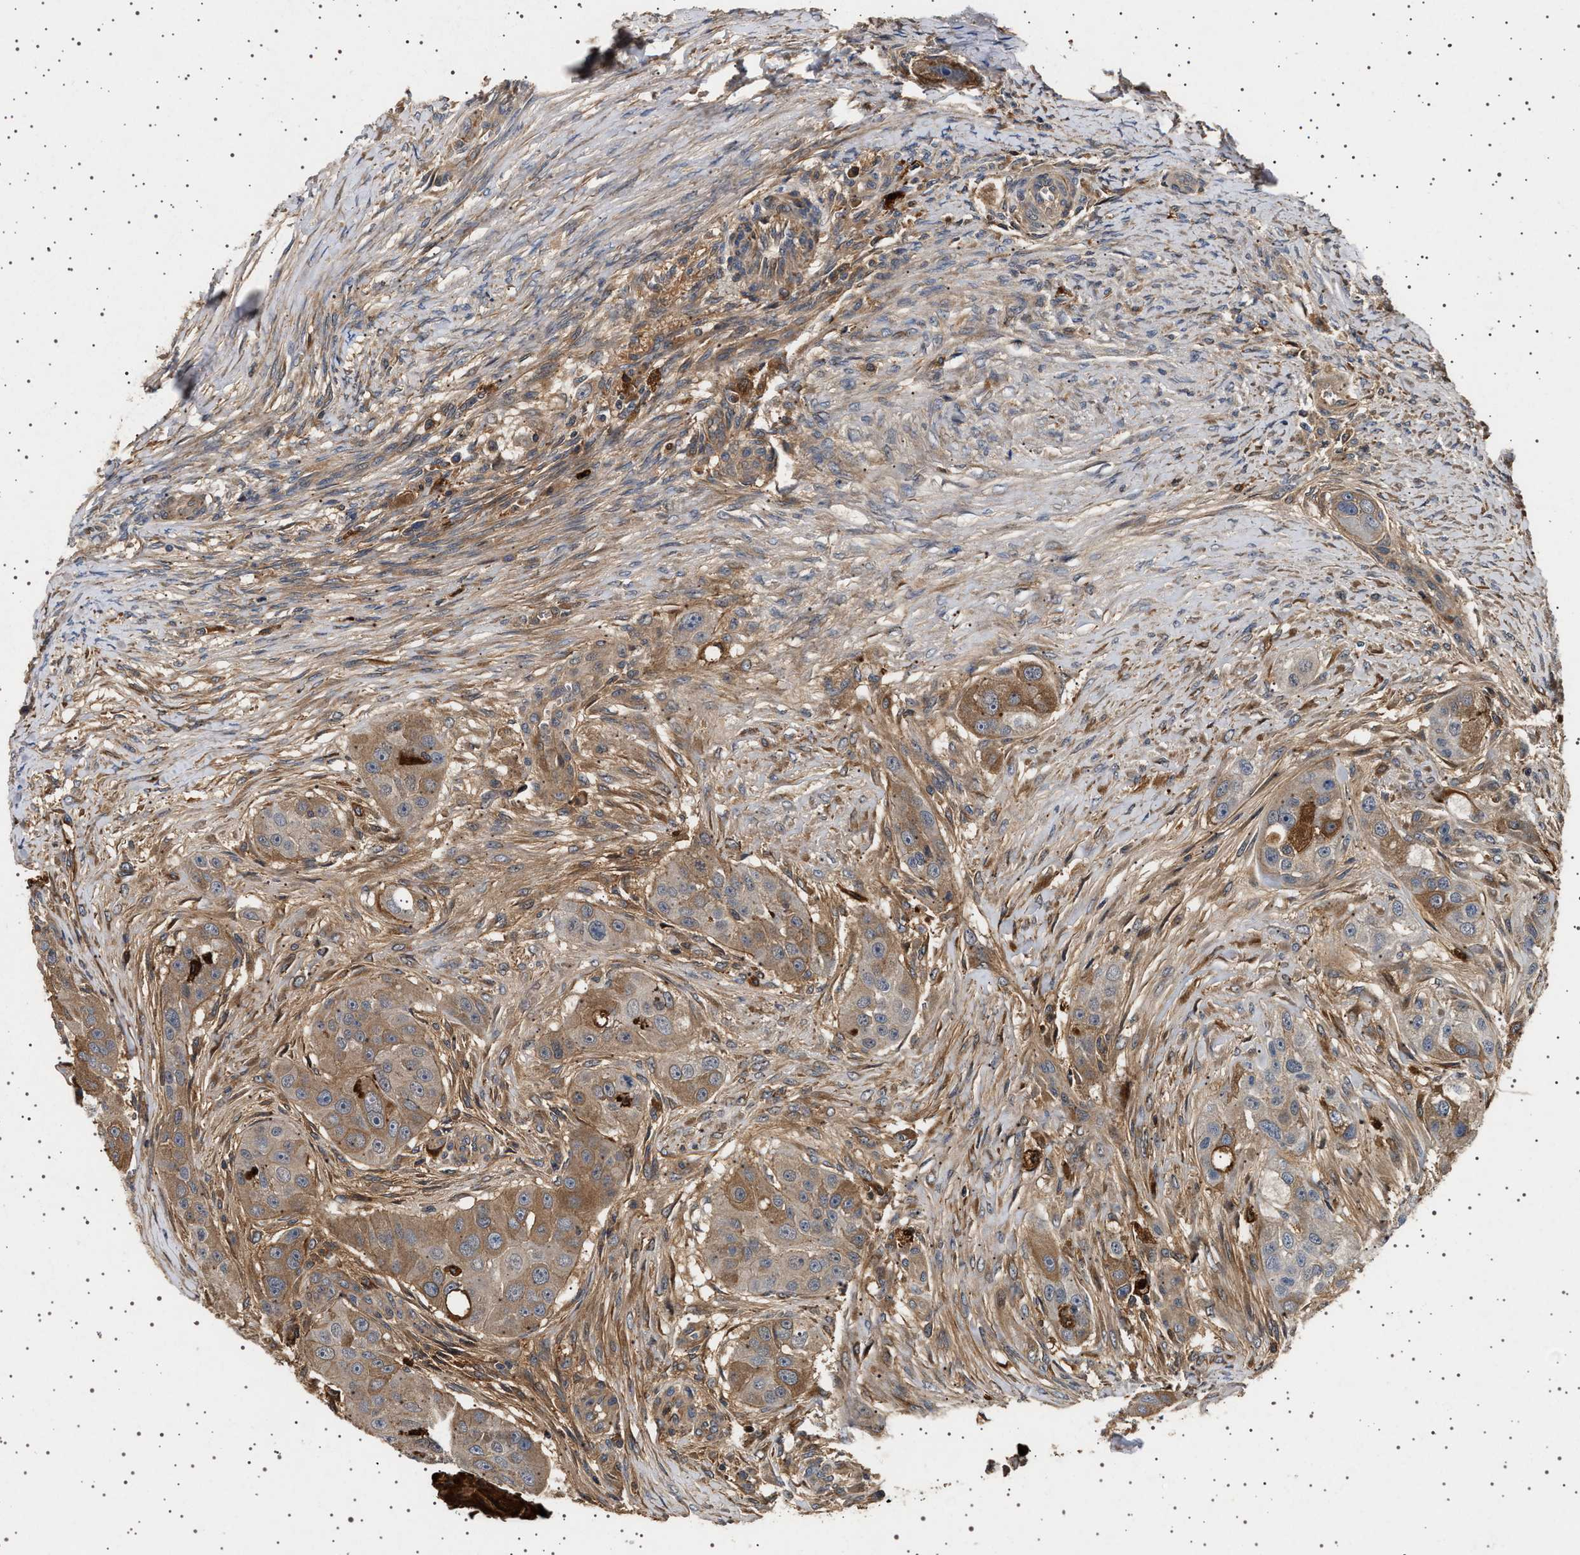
{"staining": {"intensity": "moderate", "quantity": ">75%", "location": "cytoplasmic/membranous"}, "tissue": "head and neck cancer", "cell_type": "Tumor cells", "image_type": "cancer", "snomed": [{"axis": "morphology", "description": "Normal tissue, NOS"}, {"axis": "morphology", "description": "Squamous cell carcinoma, NOS"}, {"axis": "topography", "description": "Skeletal muscle"}, {"axis": "topography", "description": "Head-Neck"}], "caption": "IHC of human head and neck cancer reveals medium levels of moderate cytoplasmic/membranous staining in approximately >75% of tumor cells.", "gene": "FICD", "patient": {"sex": "male", "age": 51}}